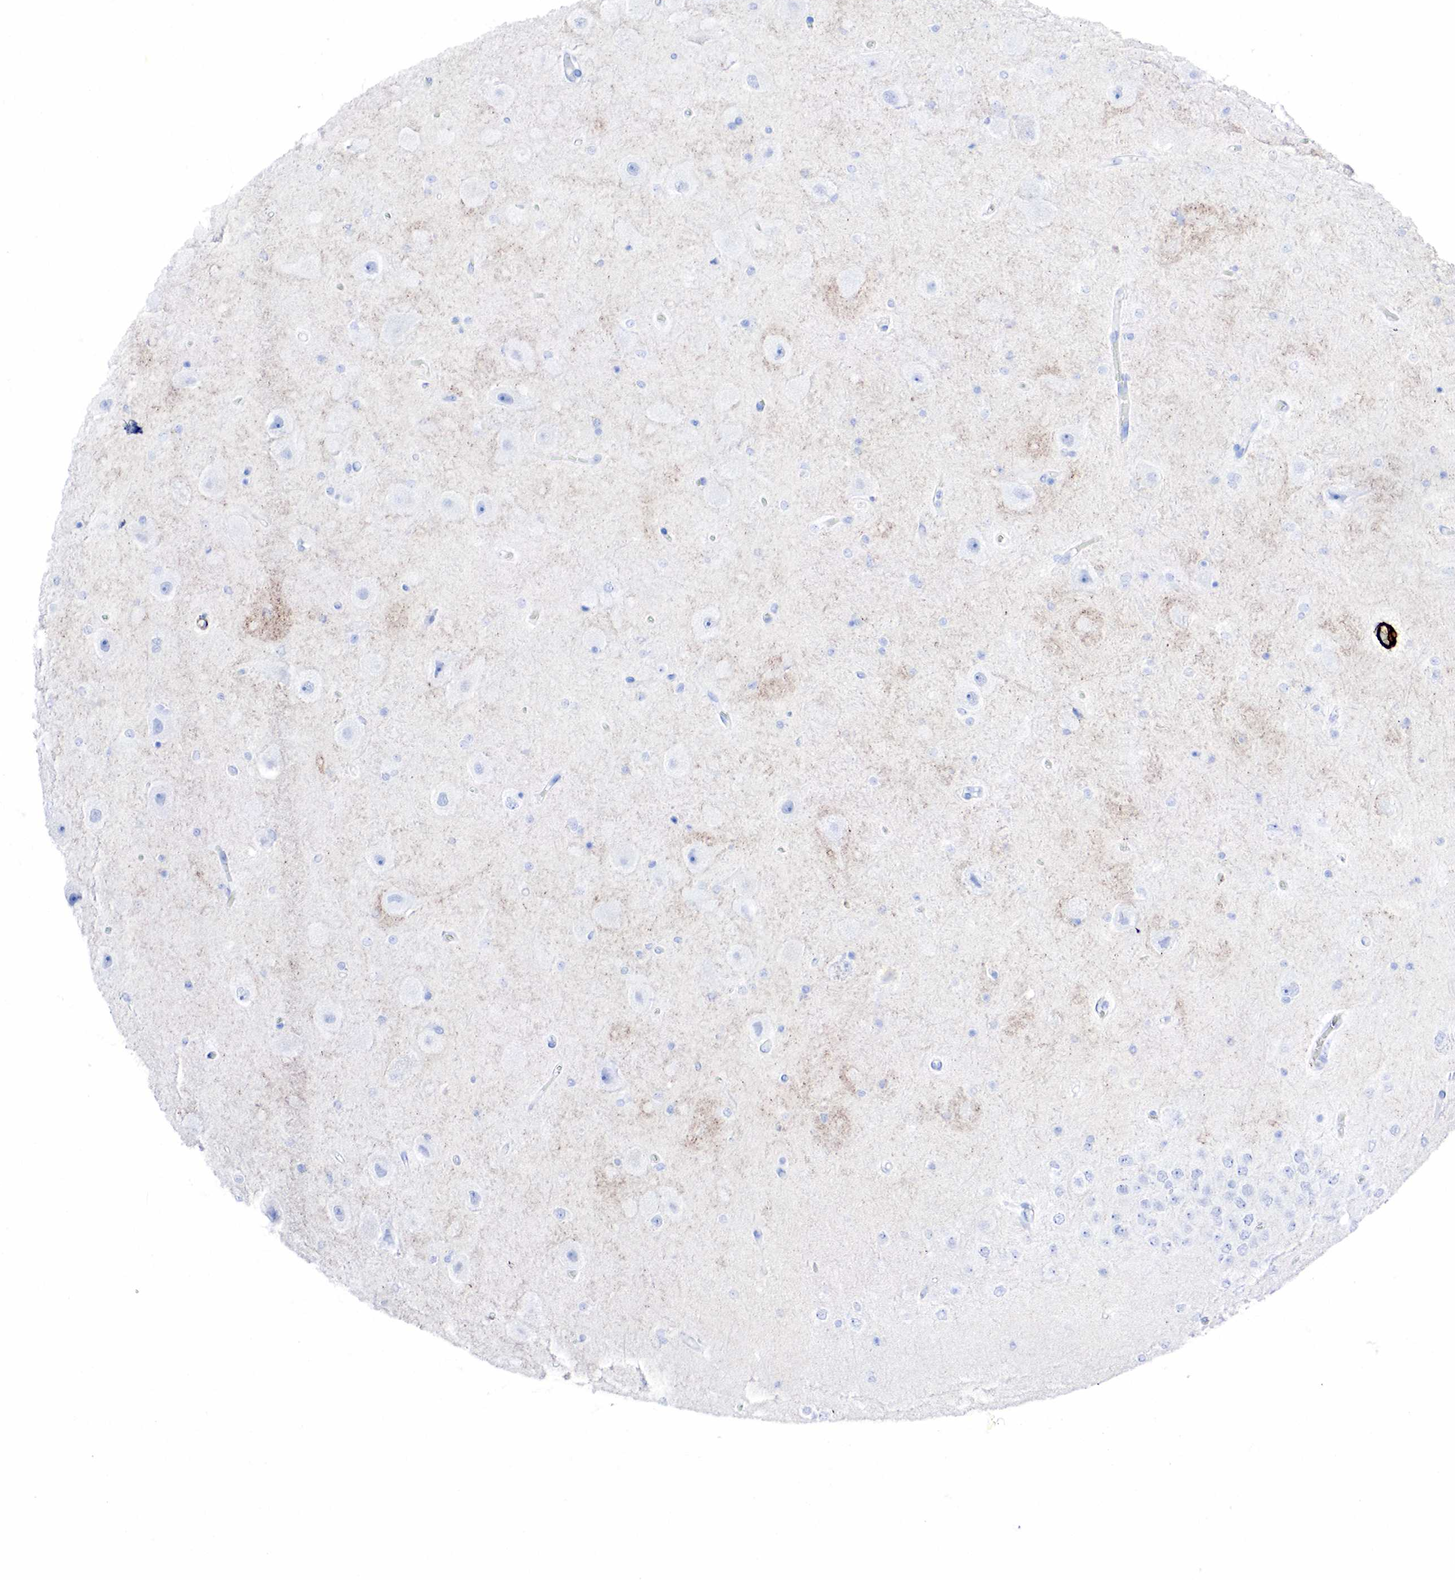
{"staining": {"intensity": "negative", "quantity": "none", "location": "none"}, "tissue": "hippocampus", "cell_type": "Glial cells", "image_type": "normal", "snomed": [{"axis": "morphology", "description": "Normal tissue, NOS"}, {"axis": "topography", "description": "Hippocampus"}], "caption": "Immunohistochemistry micrograph of unremarkable hippocampus stained for a protein (brown), which exhibits no staining in glial cells.", "gene": "ACTA2", "patient": {"sex": "female", "age": 54}}